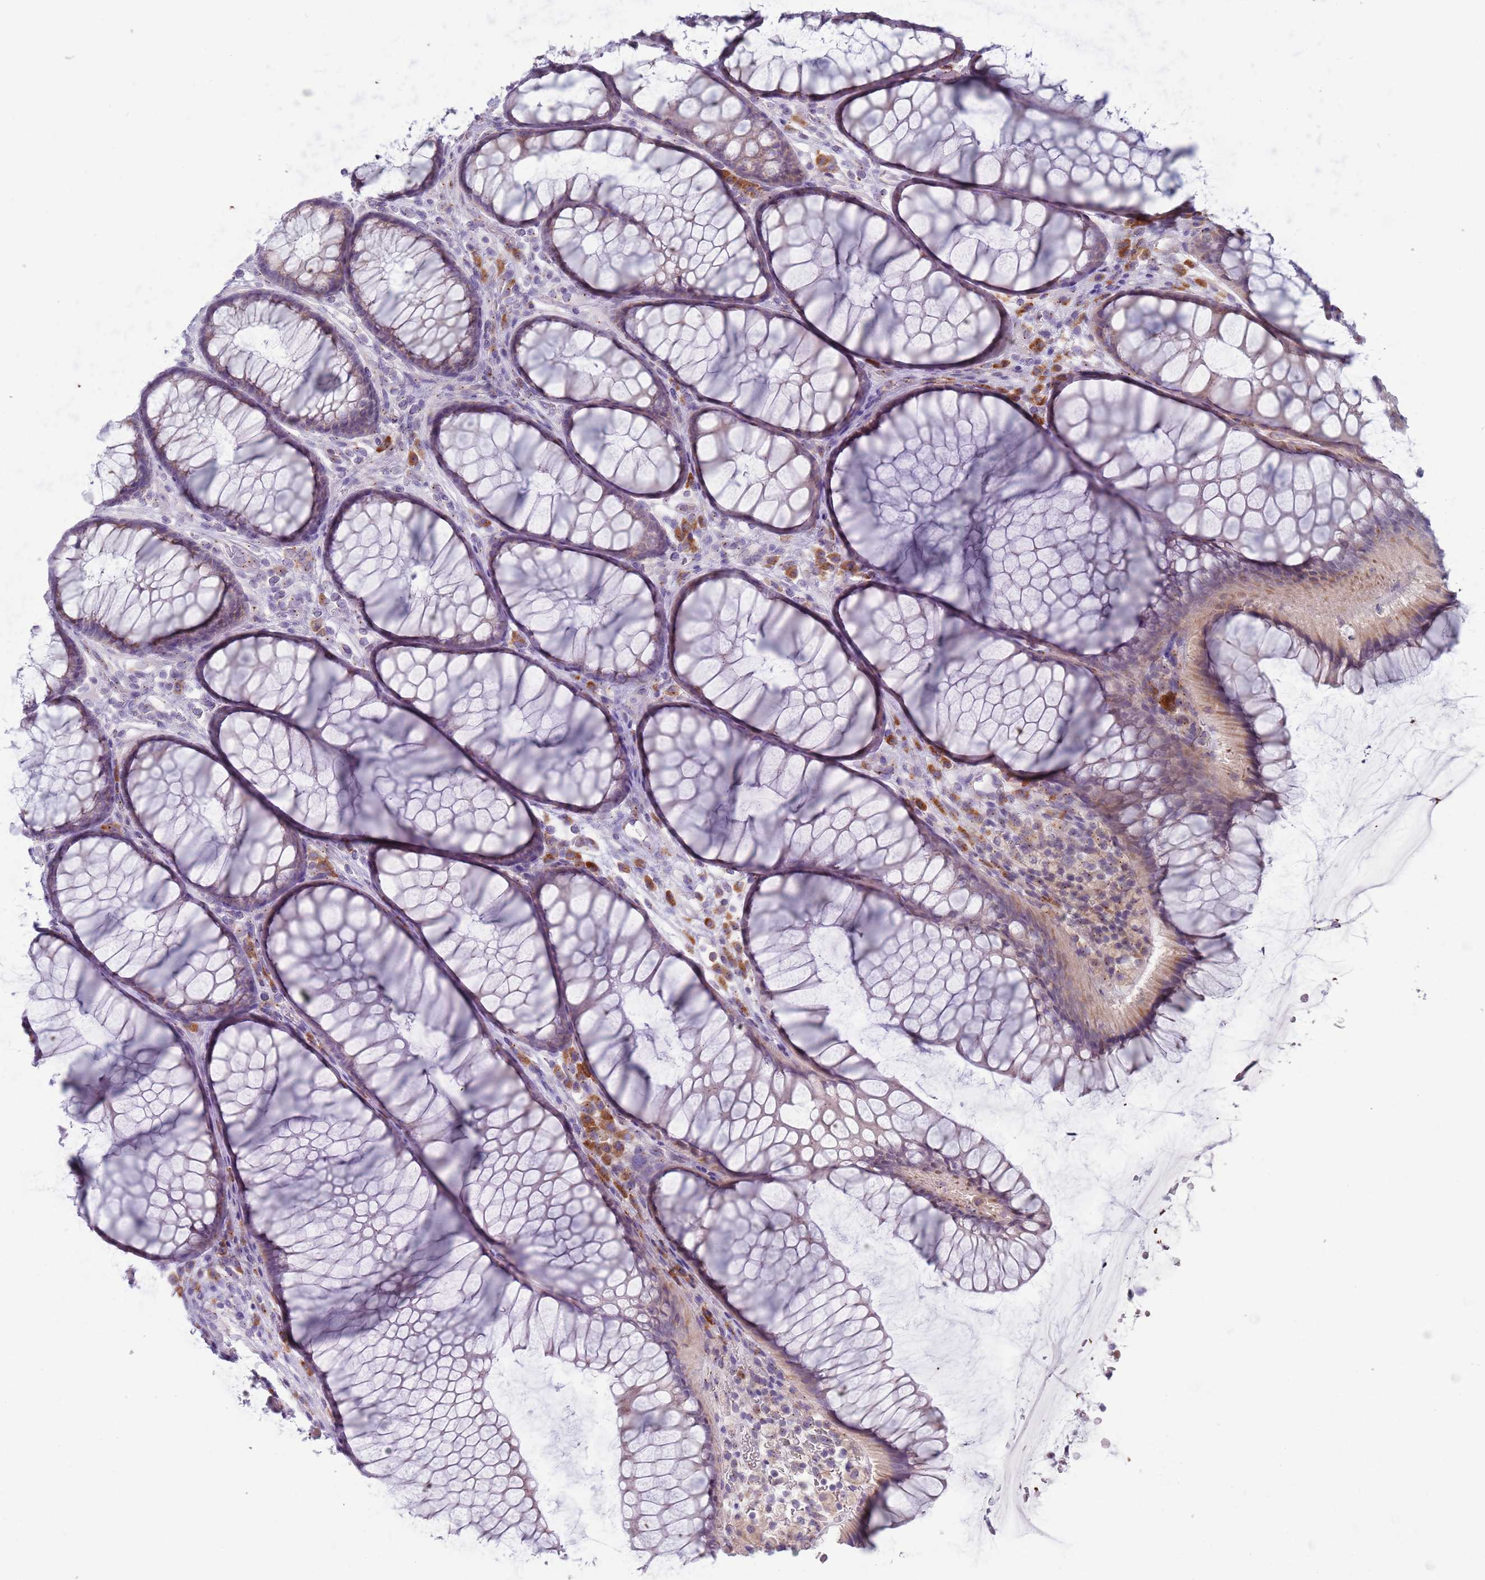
{"staining": {"intensity": "negative", "quantity": "none", "location": "none"}, "tissue": "colon", "cell_type": "Endothelial cells", "image_type": "normal", "snomed": [{"axis": "morphology", "description": "Normal tissue, NOS"}, {"axis": "topography", "description": "Colon"}], "caption": "Immunohistochemistry photomicrograph of unremarkable human colon stained for a protein (brown), which demonstrates no expression in endothelial cells. (DAB (3,3'-diaminobenzidine) IHC with hematoxylin counter stain).", "gene": "LTB", "patient": {"sex": "female", "age": 82}}